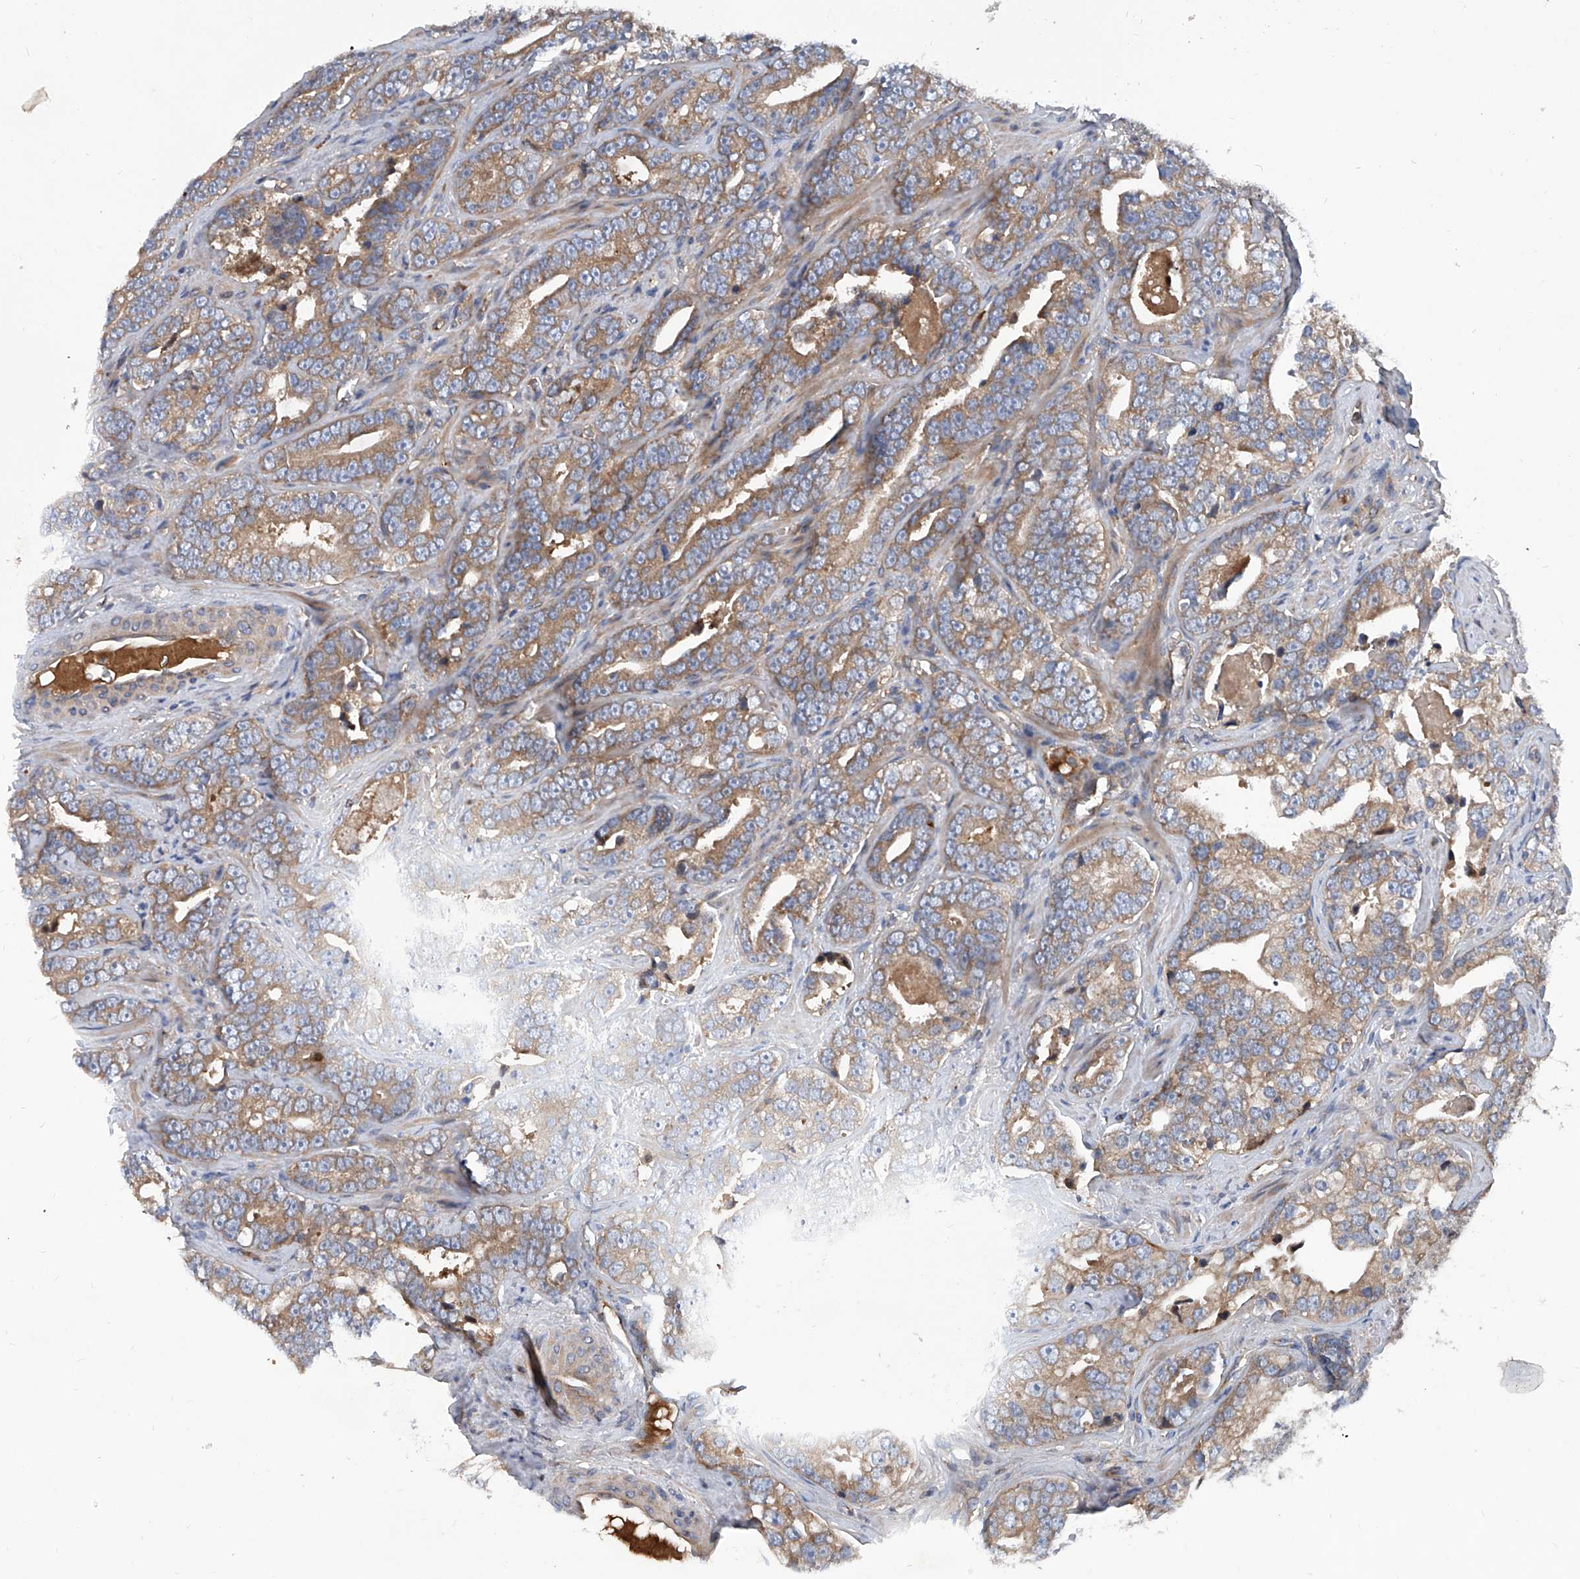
{"staining": {"intensity": "moderate", "quantity": "25%-75%", "location": "cytoplasmic/membranous"}, "tissue": "prostate cancer", "cell_type": "Tumor cells", "image_type": "cancer", "snomed": [{"axis": "morphology", "description": "Adenocarcinoma, High grade"}, {"axis": "topography", "description": "Prostate"}], "caption": "Human high-grade adenocarcinoma (prostate) stained with a brown dye displays moderate cytoplasmic/membranous positive positivity in about 25%-75% of tumor cells.", "gene": "ASCC3", "patient": {"sex": "male", "age": 62}}